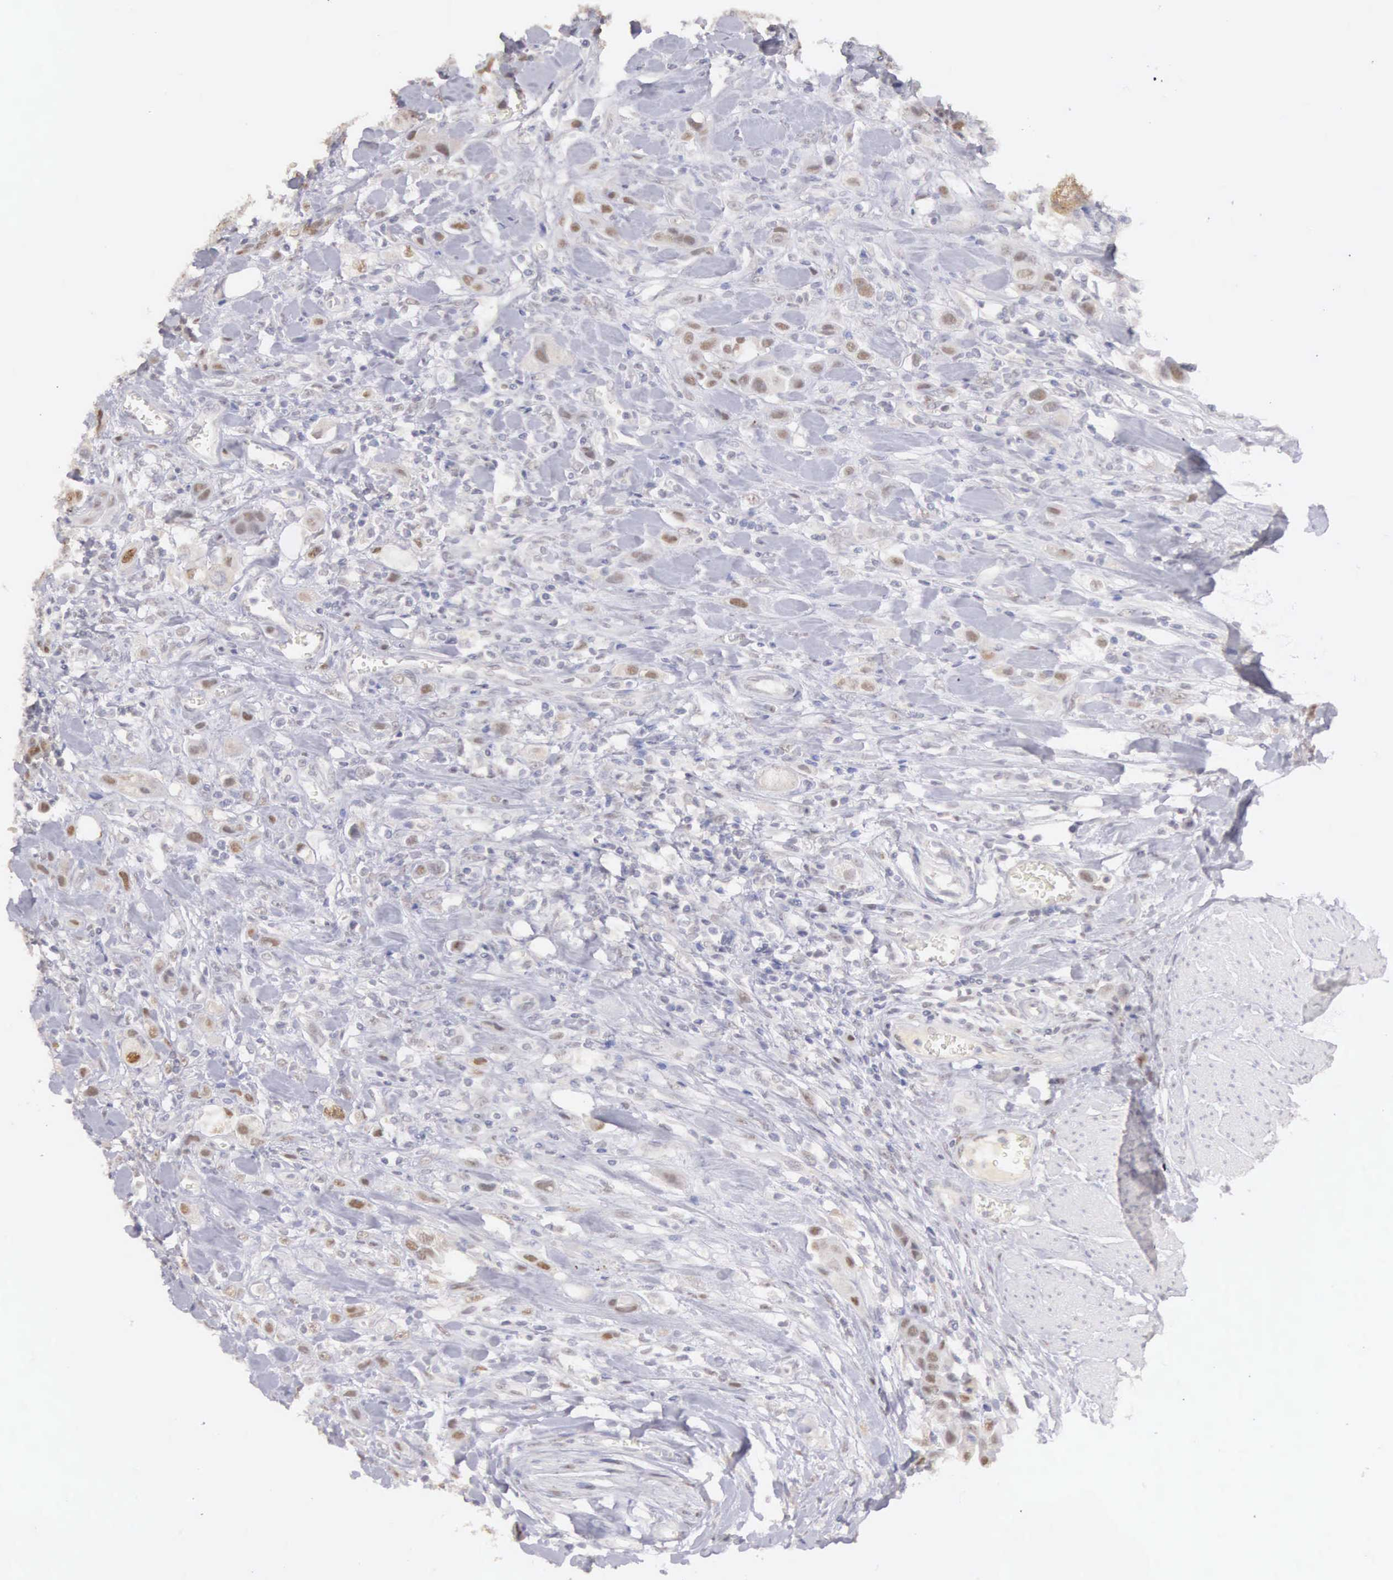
{"staining": {"intensity": "moderate", "quantity": "<25%", "location": "nuclear"}, "tissue": "urothelial cancer", "cell_type": "Tumor cells", "image_type": "cancer", "snomed": [{"axis": "morphology", "description": "Urothelial carcinoma, High grade"}, {"axis": "topography", "description": "Urinary bladder"}], "caption": "Immunohistochemical staining of human urothelial cancer demonstrates low levels of moderate nuclear expression in about <25% of tumor cells.", "gene": "UBA1", "patient": {"sex": "male", "age": 50}}